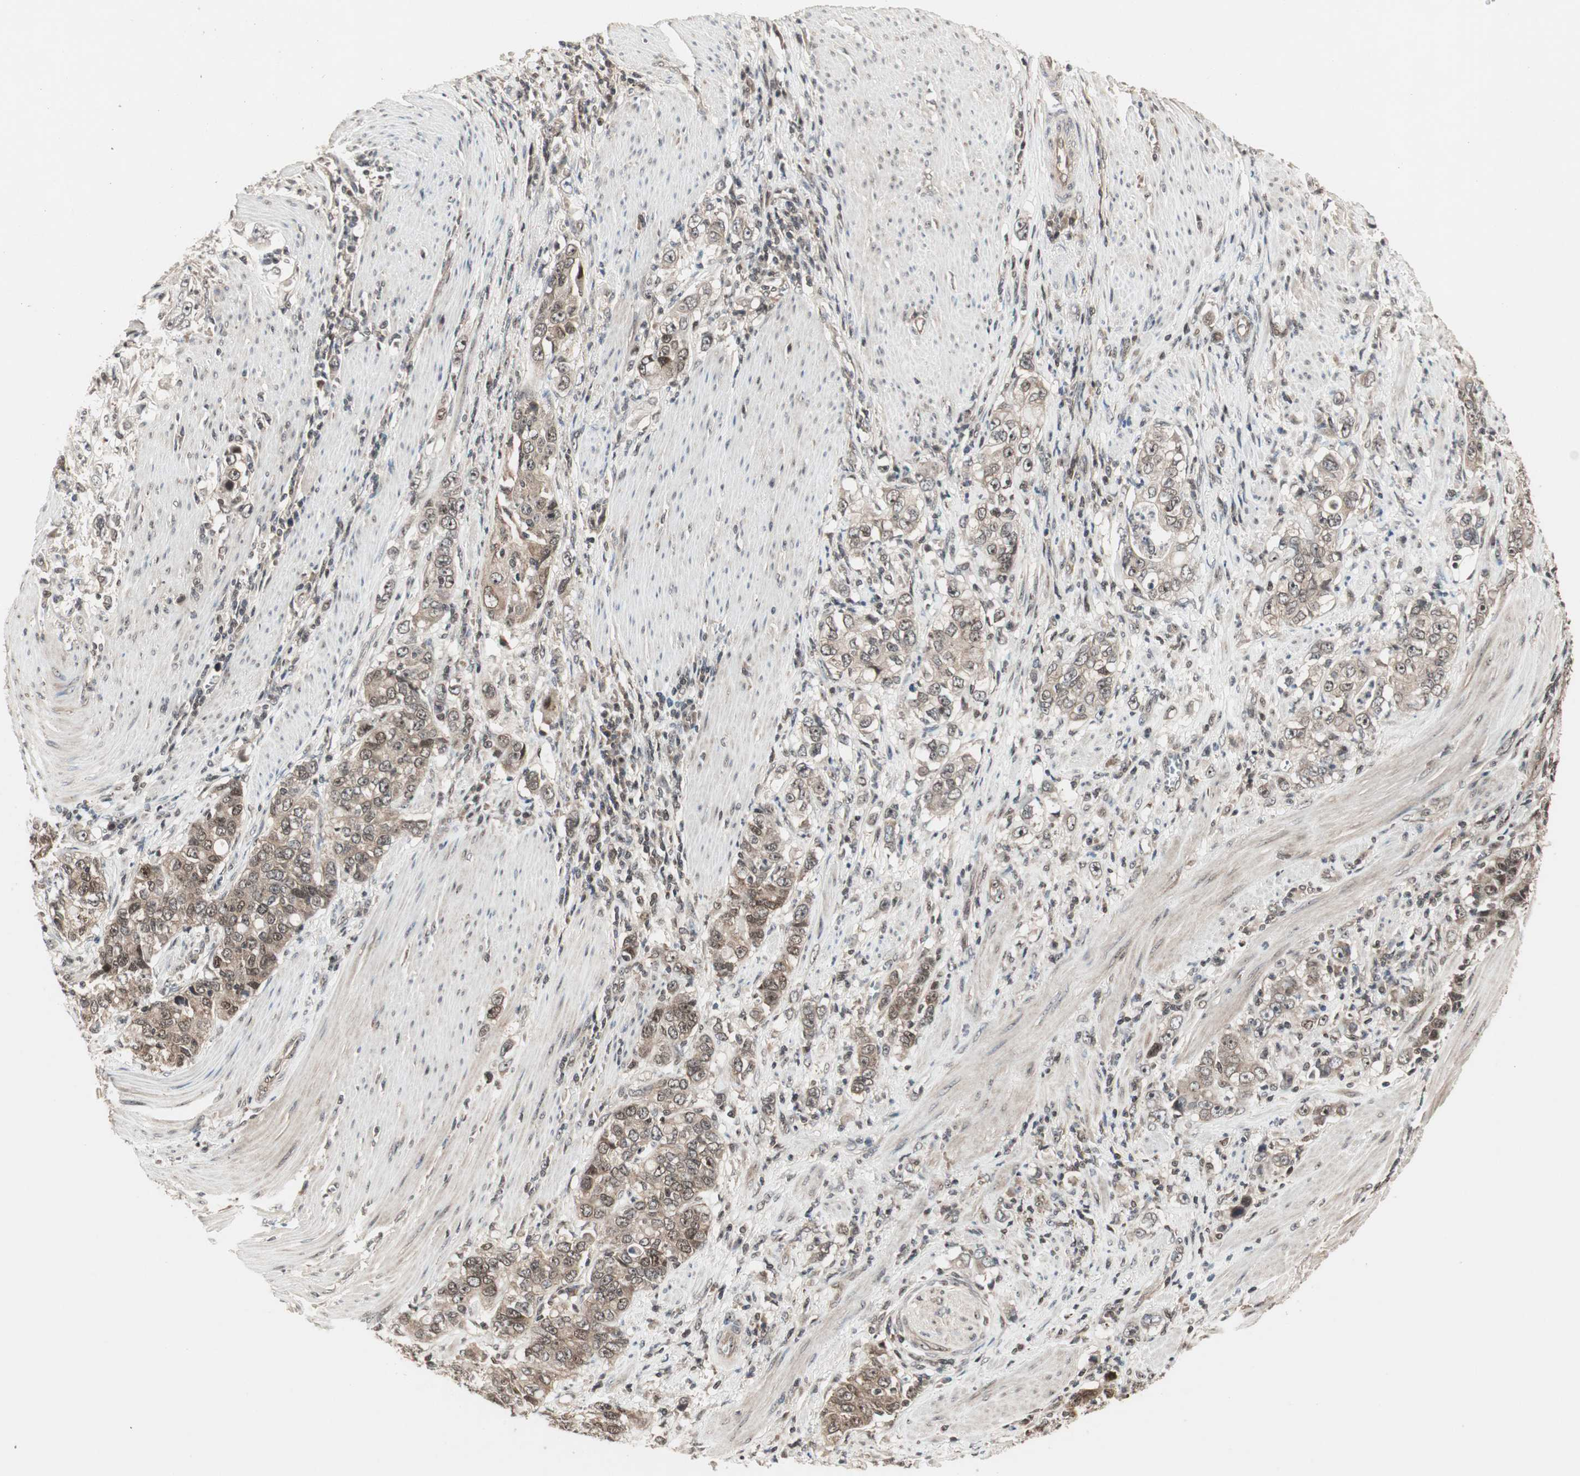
{"staining": {"intensity": "weak", "quantity": "25%-75%", "location": "cytoplasmic/membranous,nuclear"}, "tissue": "stomach cancer", "cell_type": "Tumor cells", "image_type": "cancer", "snomed": [{"axis": "morphology", "description": "Adenocarcinoma, NOS"}, {"axis": "topography", "description": "Stomach, lower"}], "caption": "Immunohistochemistry (IHC) of stomach adenocarcinoma exhibits low levels of weak cytoplasmic/membranous and nuclear expression in approximately 25%-75% of tumor cells. (IHC, brightfield microscopy, high magnification).", "gene": "CSNK2B", "patient": {"sex": "female", "age": 72}}